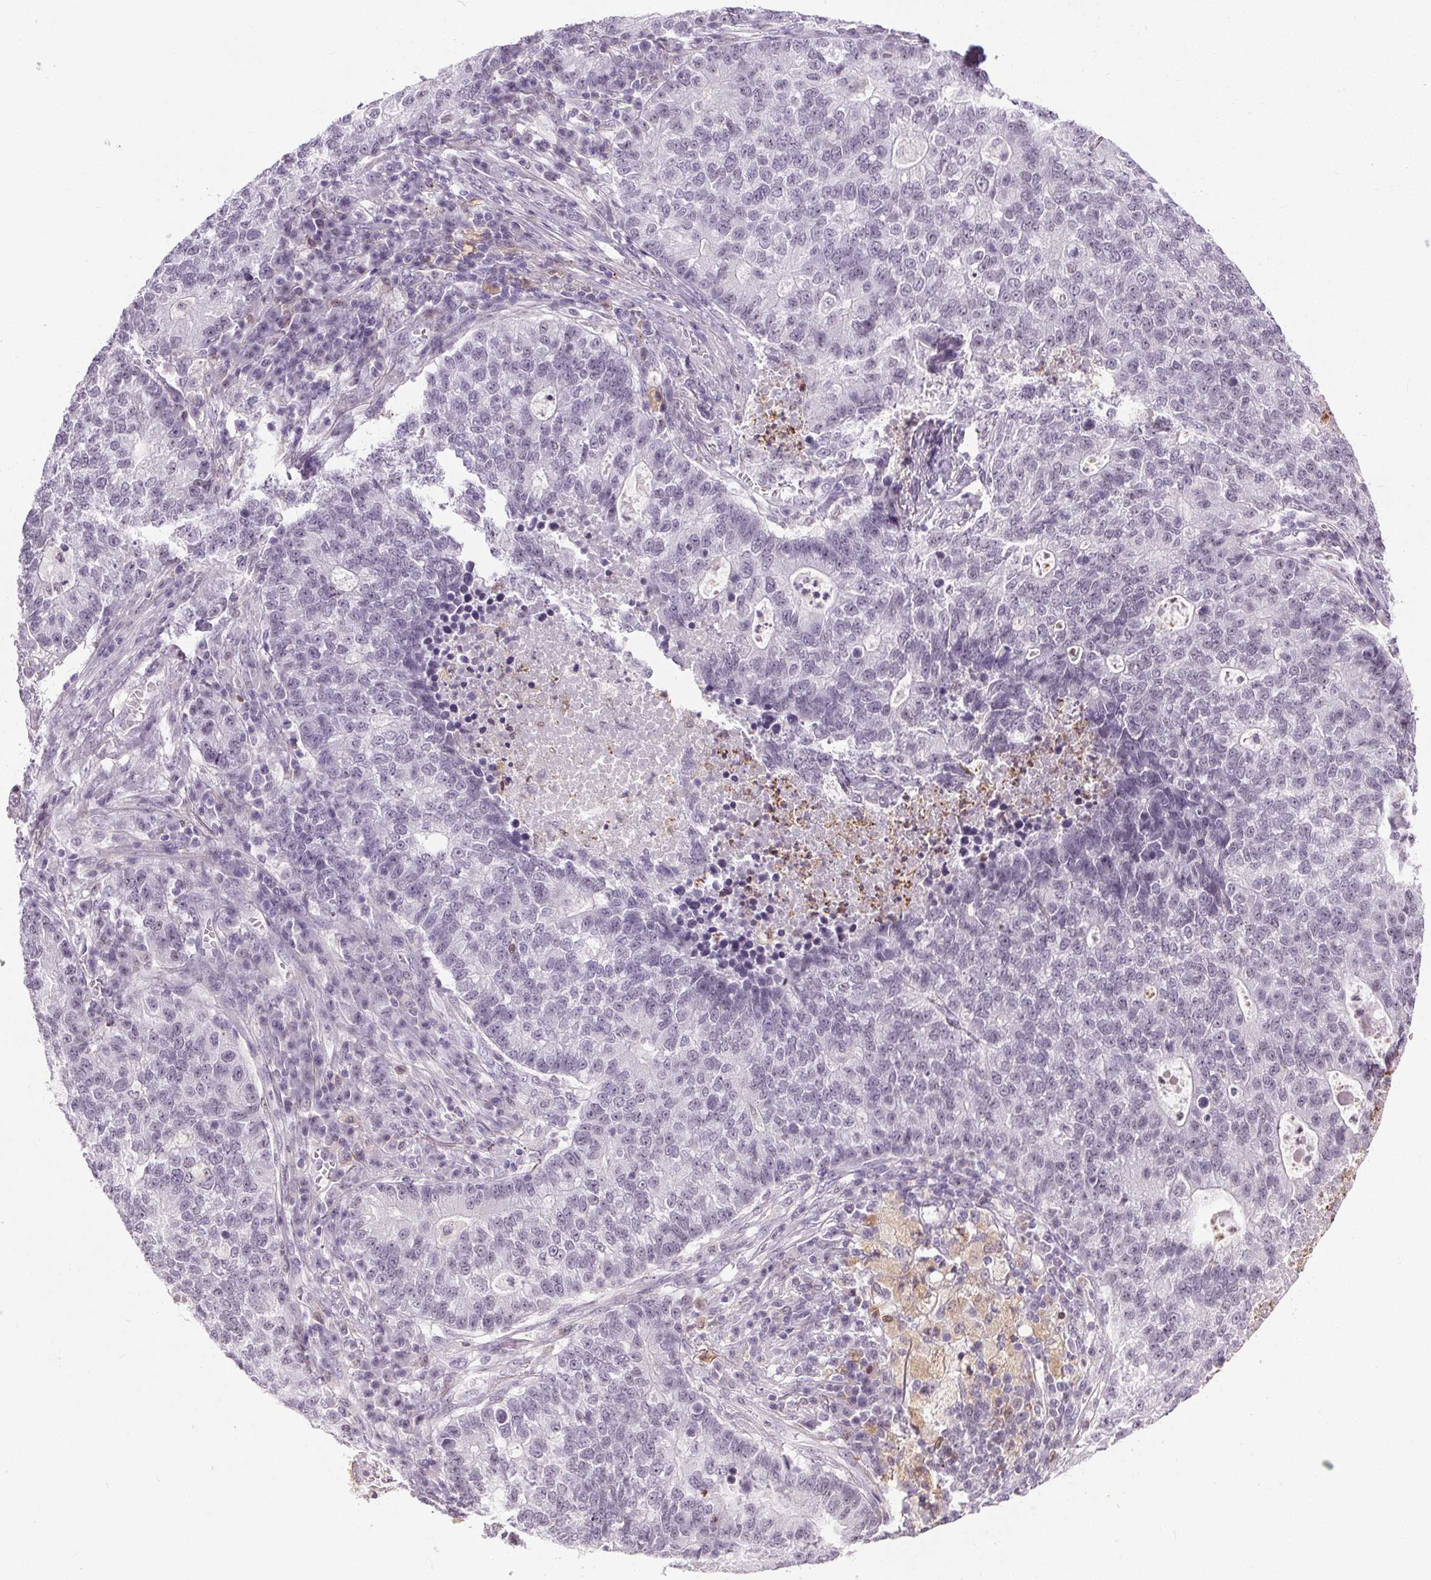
{"staining": {"intensity": "negative", "quantity": "none", "location": "none"}, "tissue": "lung cancer", "cell_type": "Tumor cells", "image_type": "cancer", "snomed": [{"axis": "morphology", "description": "Adenocarcinoma, NOS"}, {"axis": "topography", "description": "Lung"}], "caption": "The immunohistochemistry (IHC) photomicrograph has no significant positivity in tumor cells of lung cancer (adenocarcinoma) tissue.", "gene": "TMEM240", "patient": {"sex": "male", "age": 57}}